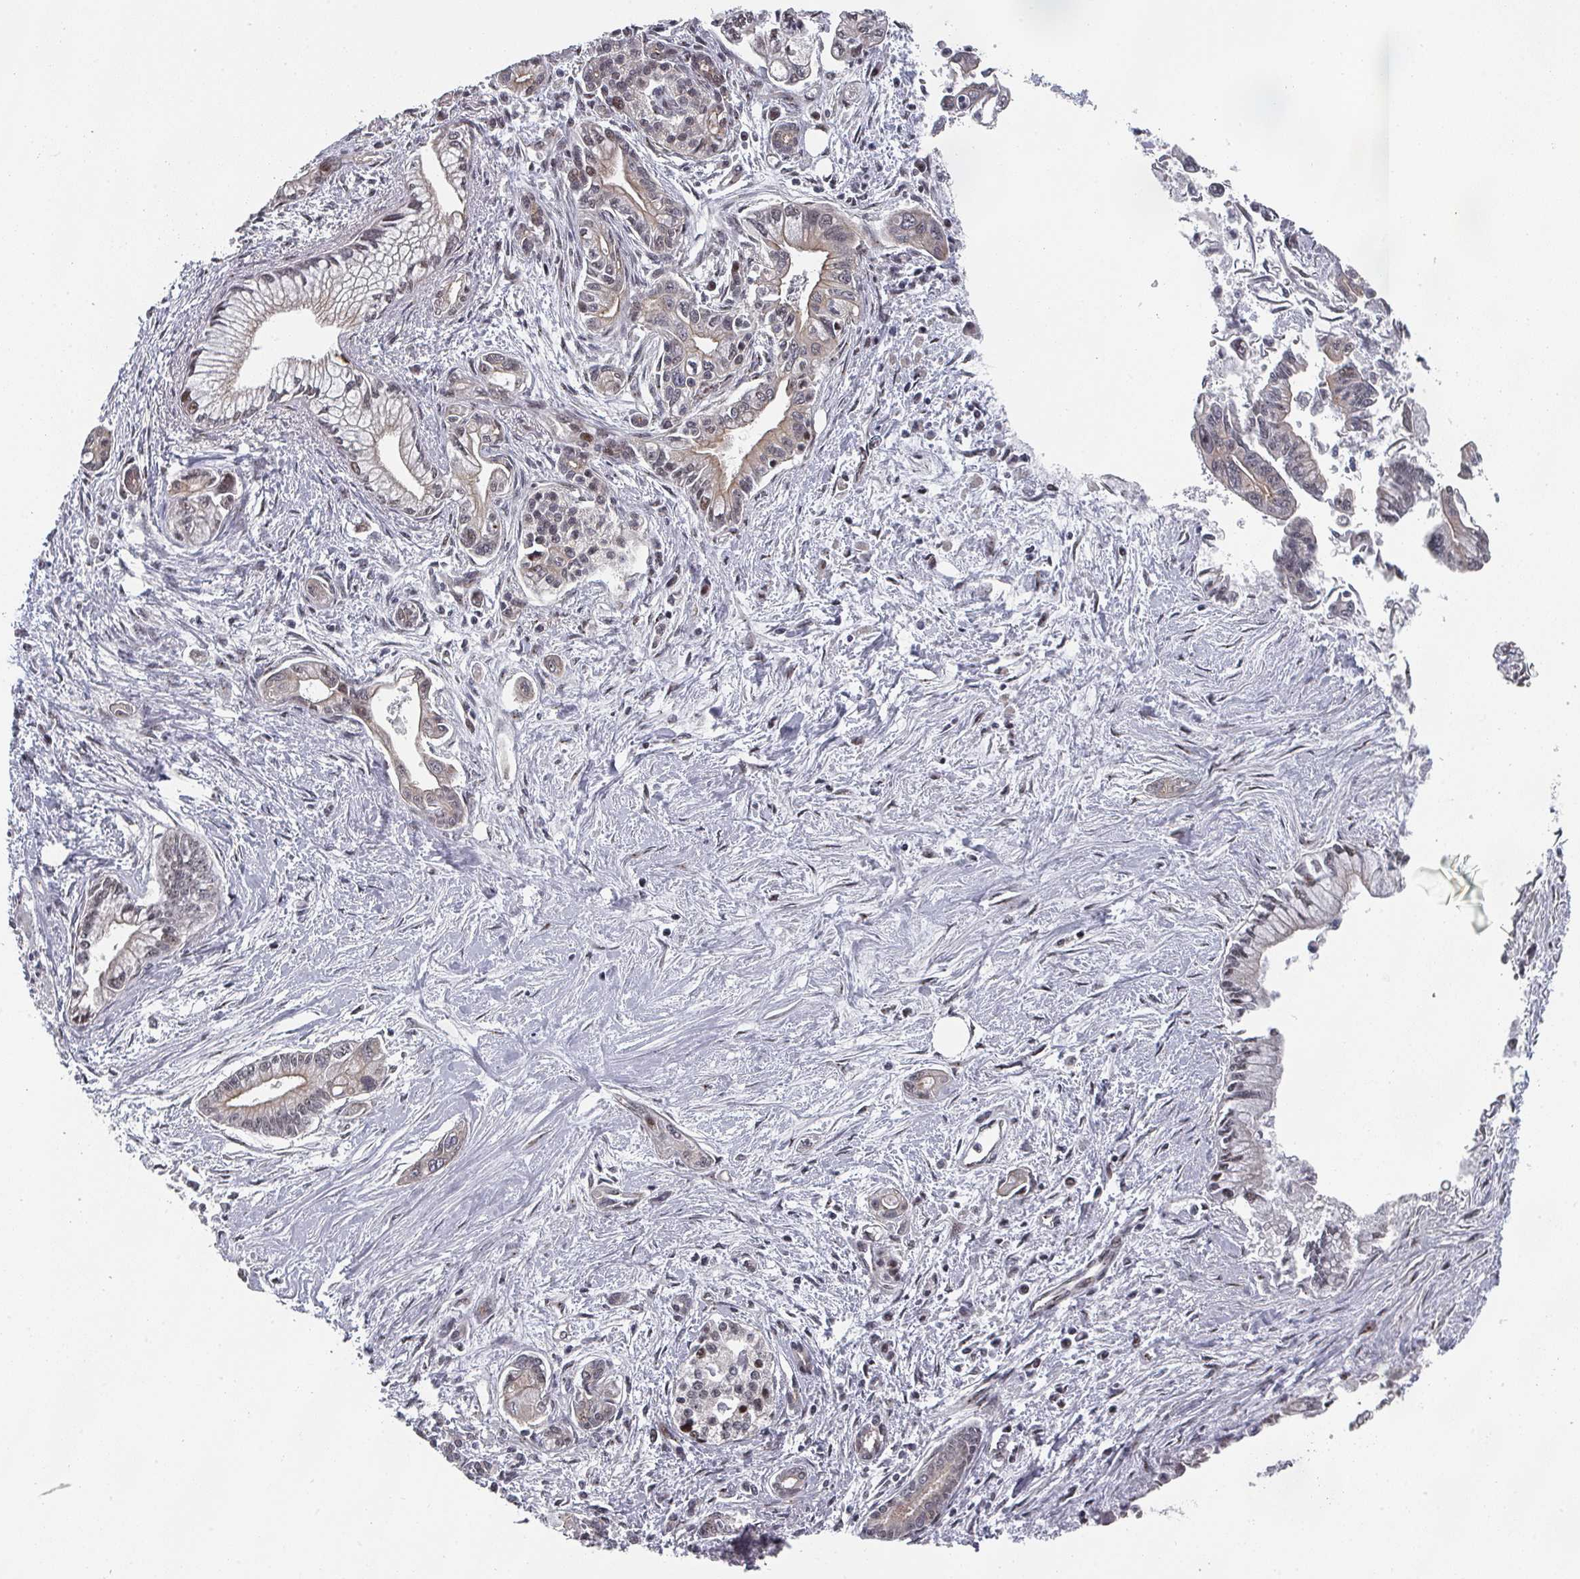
{"staining": {"intensity": "weak", "quantity": "25%-75%", "location": "cytoplasmic/membranous"}, "tissue": "pancreatic cancer", "cell_type": "Tumor cells", "image_type": "cancer", "snomed": [{"axis": "morphology", "description": "Adenocarcinoma, NOS"}, {"axis": "topography", "description": "Pancreas"}], "caption": "The micrograph exhibits a brown stain indicating the presence of a protein in the cytoplasmic/membranous of tumor cells in pancreatic cancer. (DAB (3,3'-diaminobenzidine) = brown stain, brightfield microscopy at high magnification).", "gene": "KIF1C", "patient": {"sex": "male", "age": 70}}